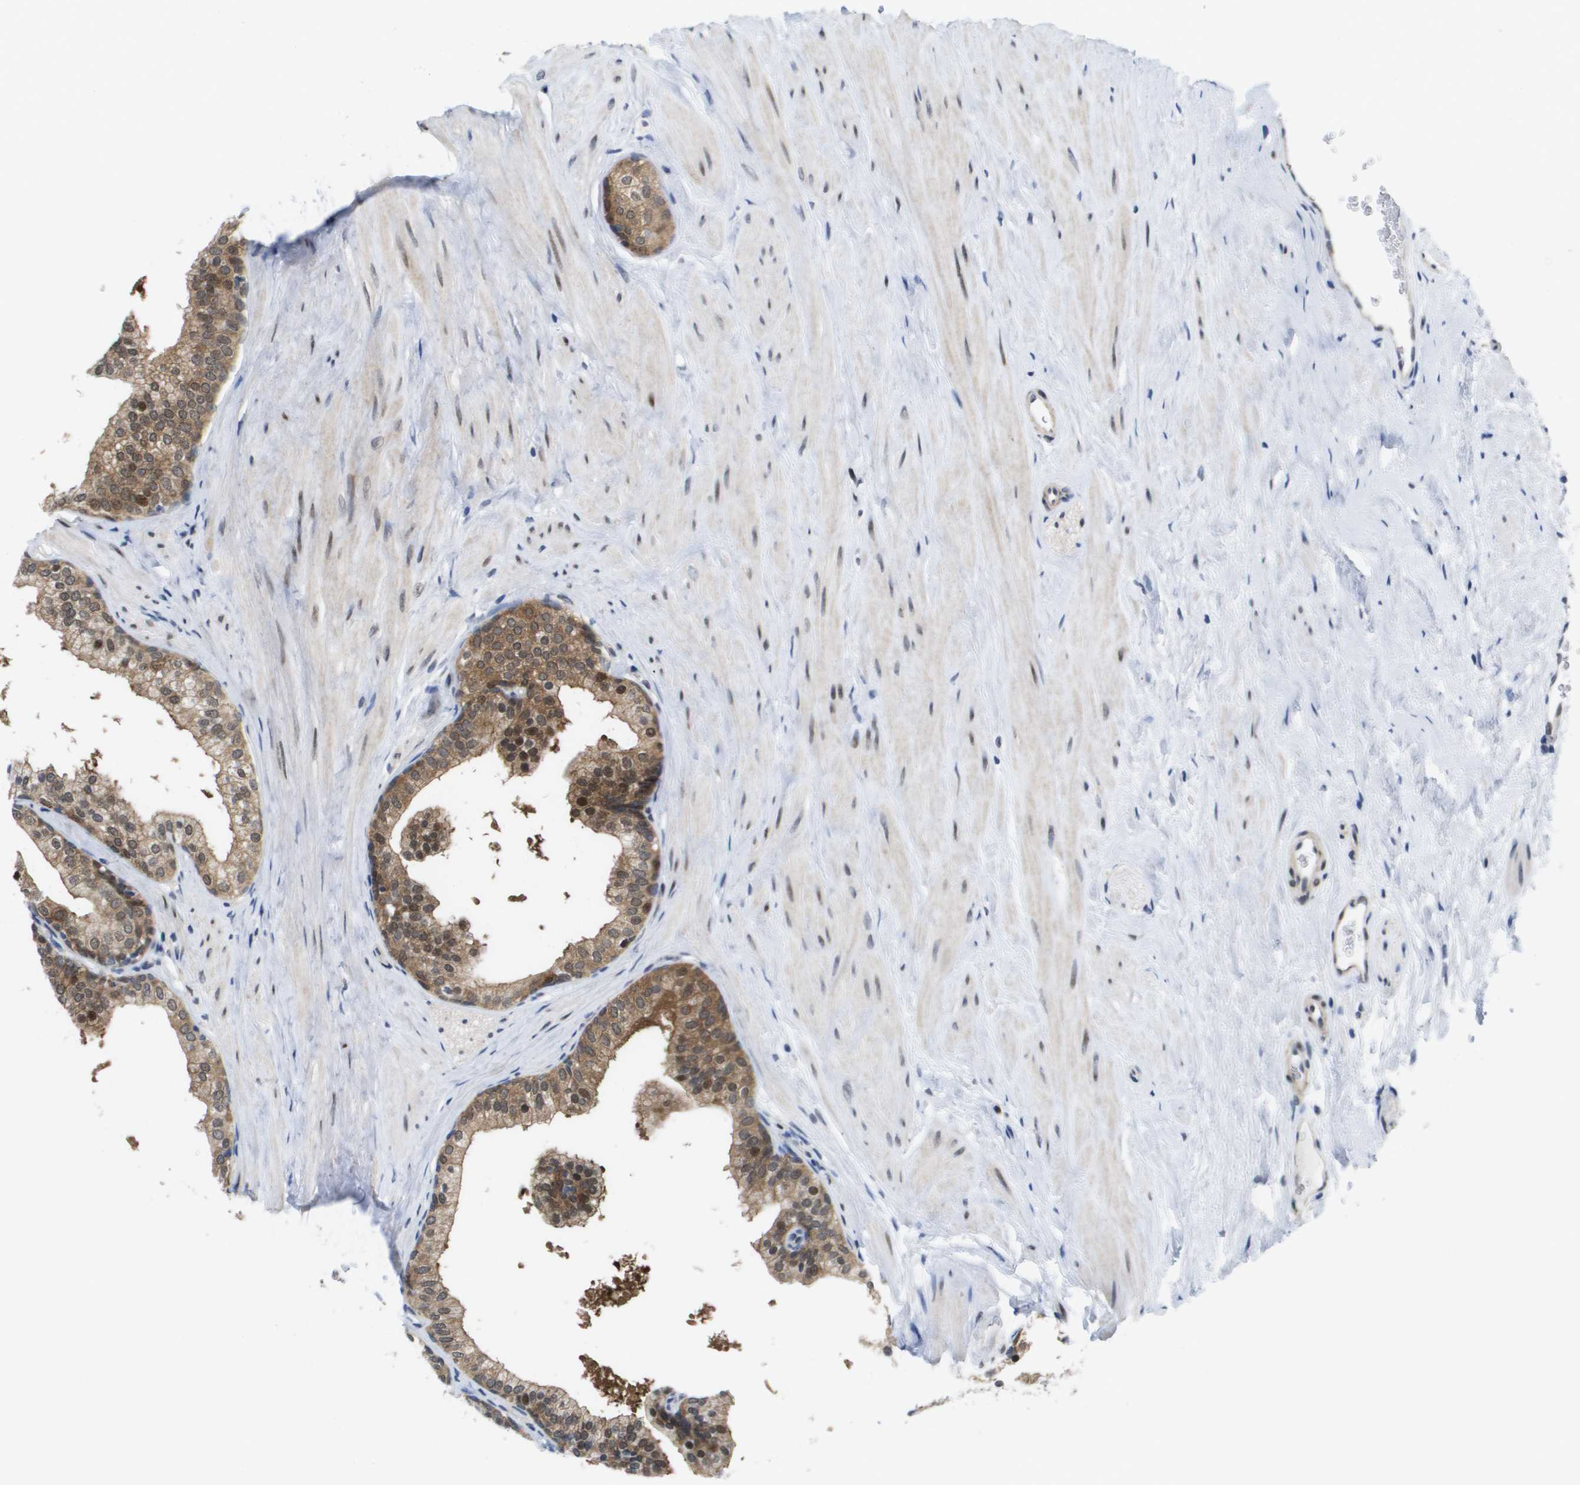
{"staining": {"intensity": "moderate", "quantity": ">75%", "location": "cytoplasmic/membranous,nuclear"}, "tissue": "prostate", "cell_type": "Glandular cells", "image_type": "normal", "snomed": [{"axis": "morphology", "description": "Normal tissue, NOS"}, {"axis": "topography", "description": "Prostate"}], "caption": "Immunohistochemistry (IHC) of normal human prostate displays medium levels of moderate cytoplasmic/membranous,nuclear positivity in approximately >75% of glandular cells.", "gene": "FKBP4", "patient": {"sex": "male", "age": 60}}